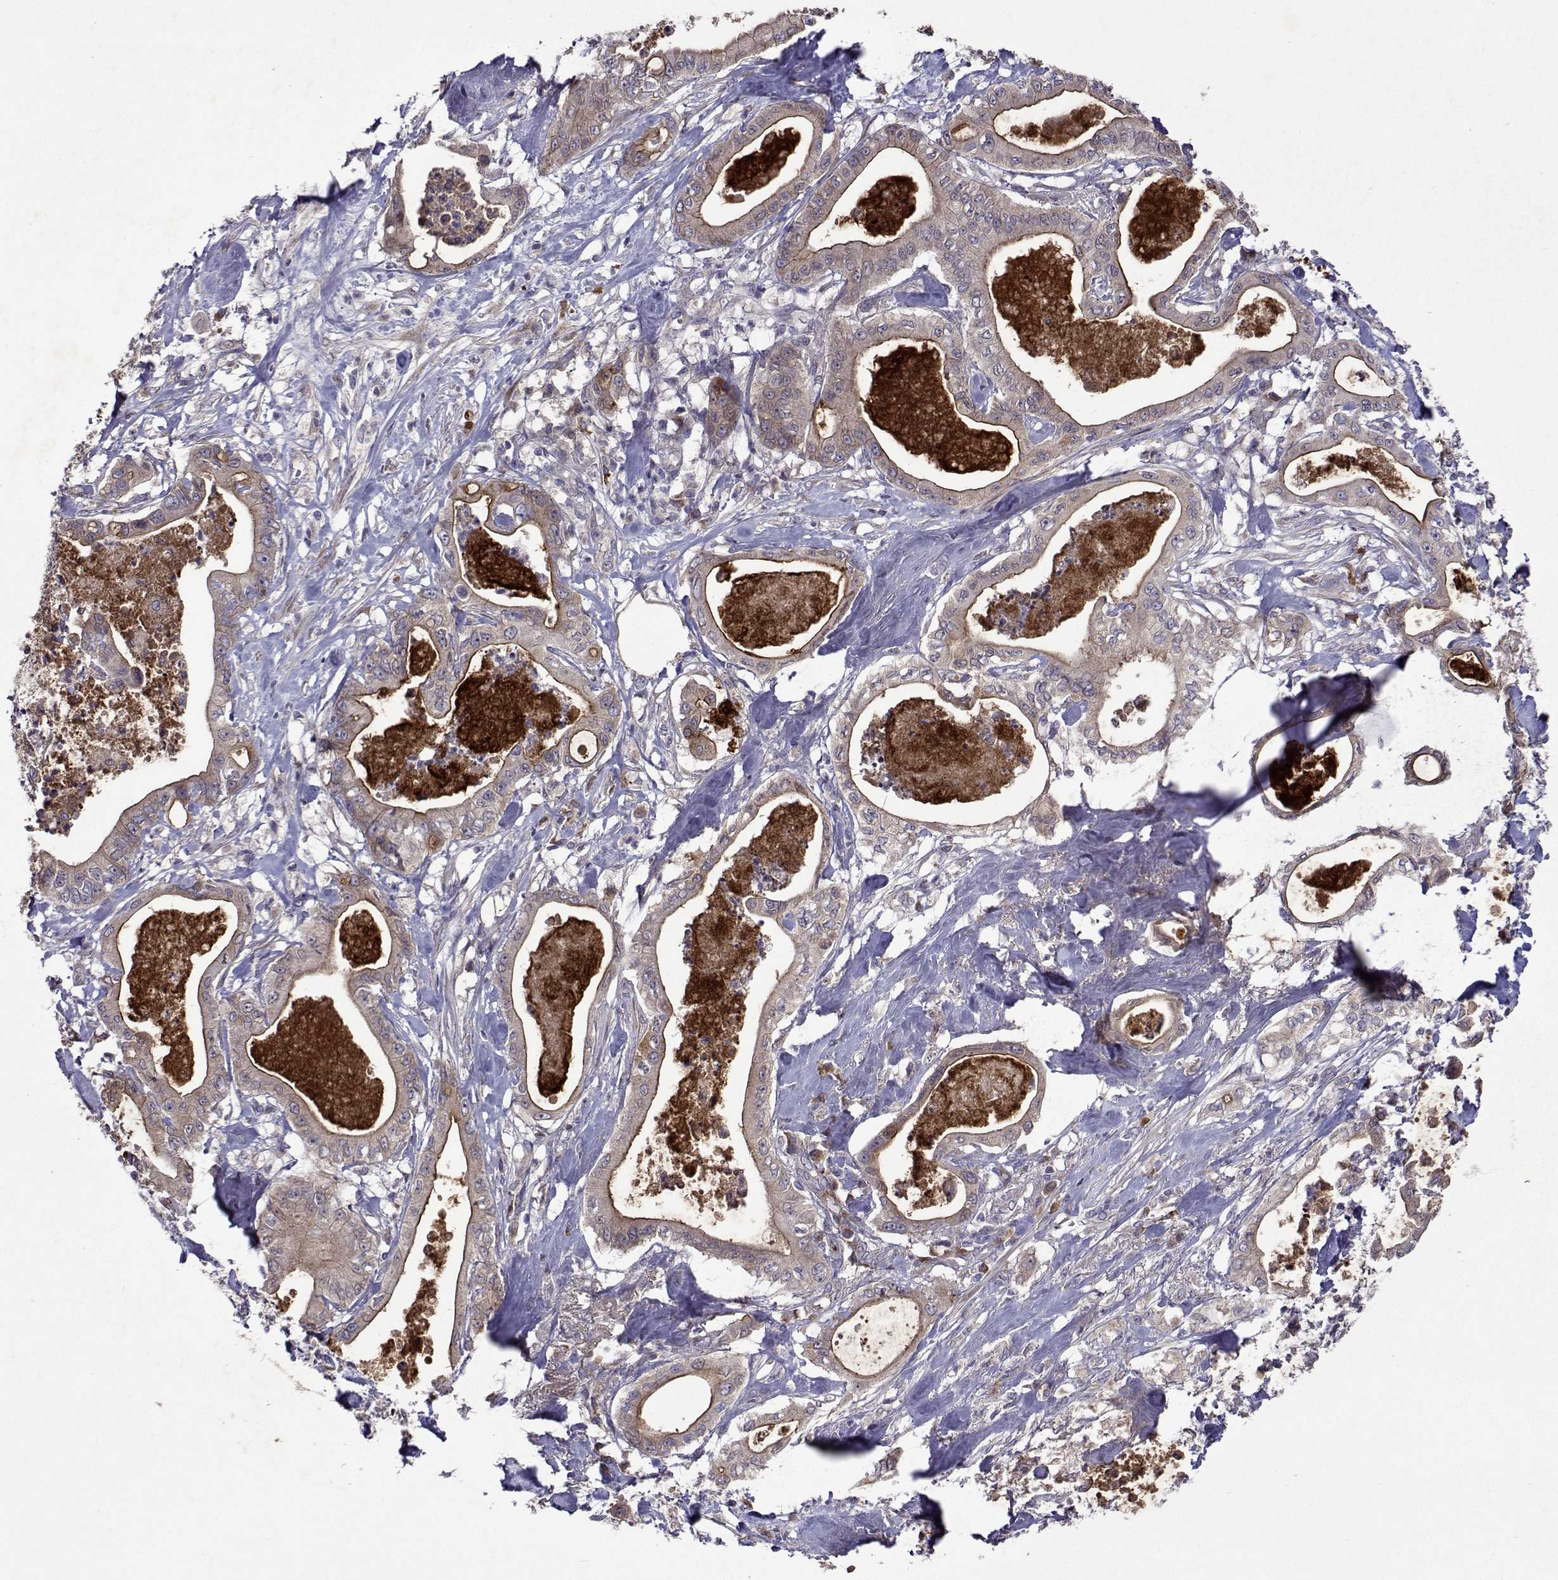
{"staining": {"intensity": "negative", "quantity": "none", "location": "none"}, "tissue": "pancreatic cancer", "cell_type": "Tumor cells", "image_type": "cancer", "snomed": [{"axis": "morphology", "description": "Adenocarcinoma, NOS"}, {"axis": "topography", "description": "Pancreas"}], "caption": "This histopathology image is of pancreatic cancer stained with IHC to label a protein in brown with the nuclei are counter-stained blue. There is no staining in tumor cells.", "gene": "TARBP2", "patient": {"sex": "male", "age": 71}}